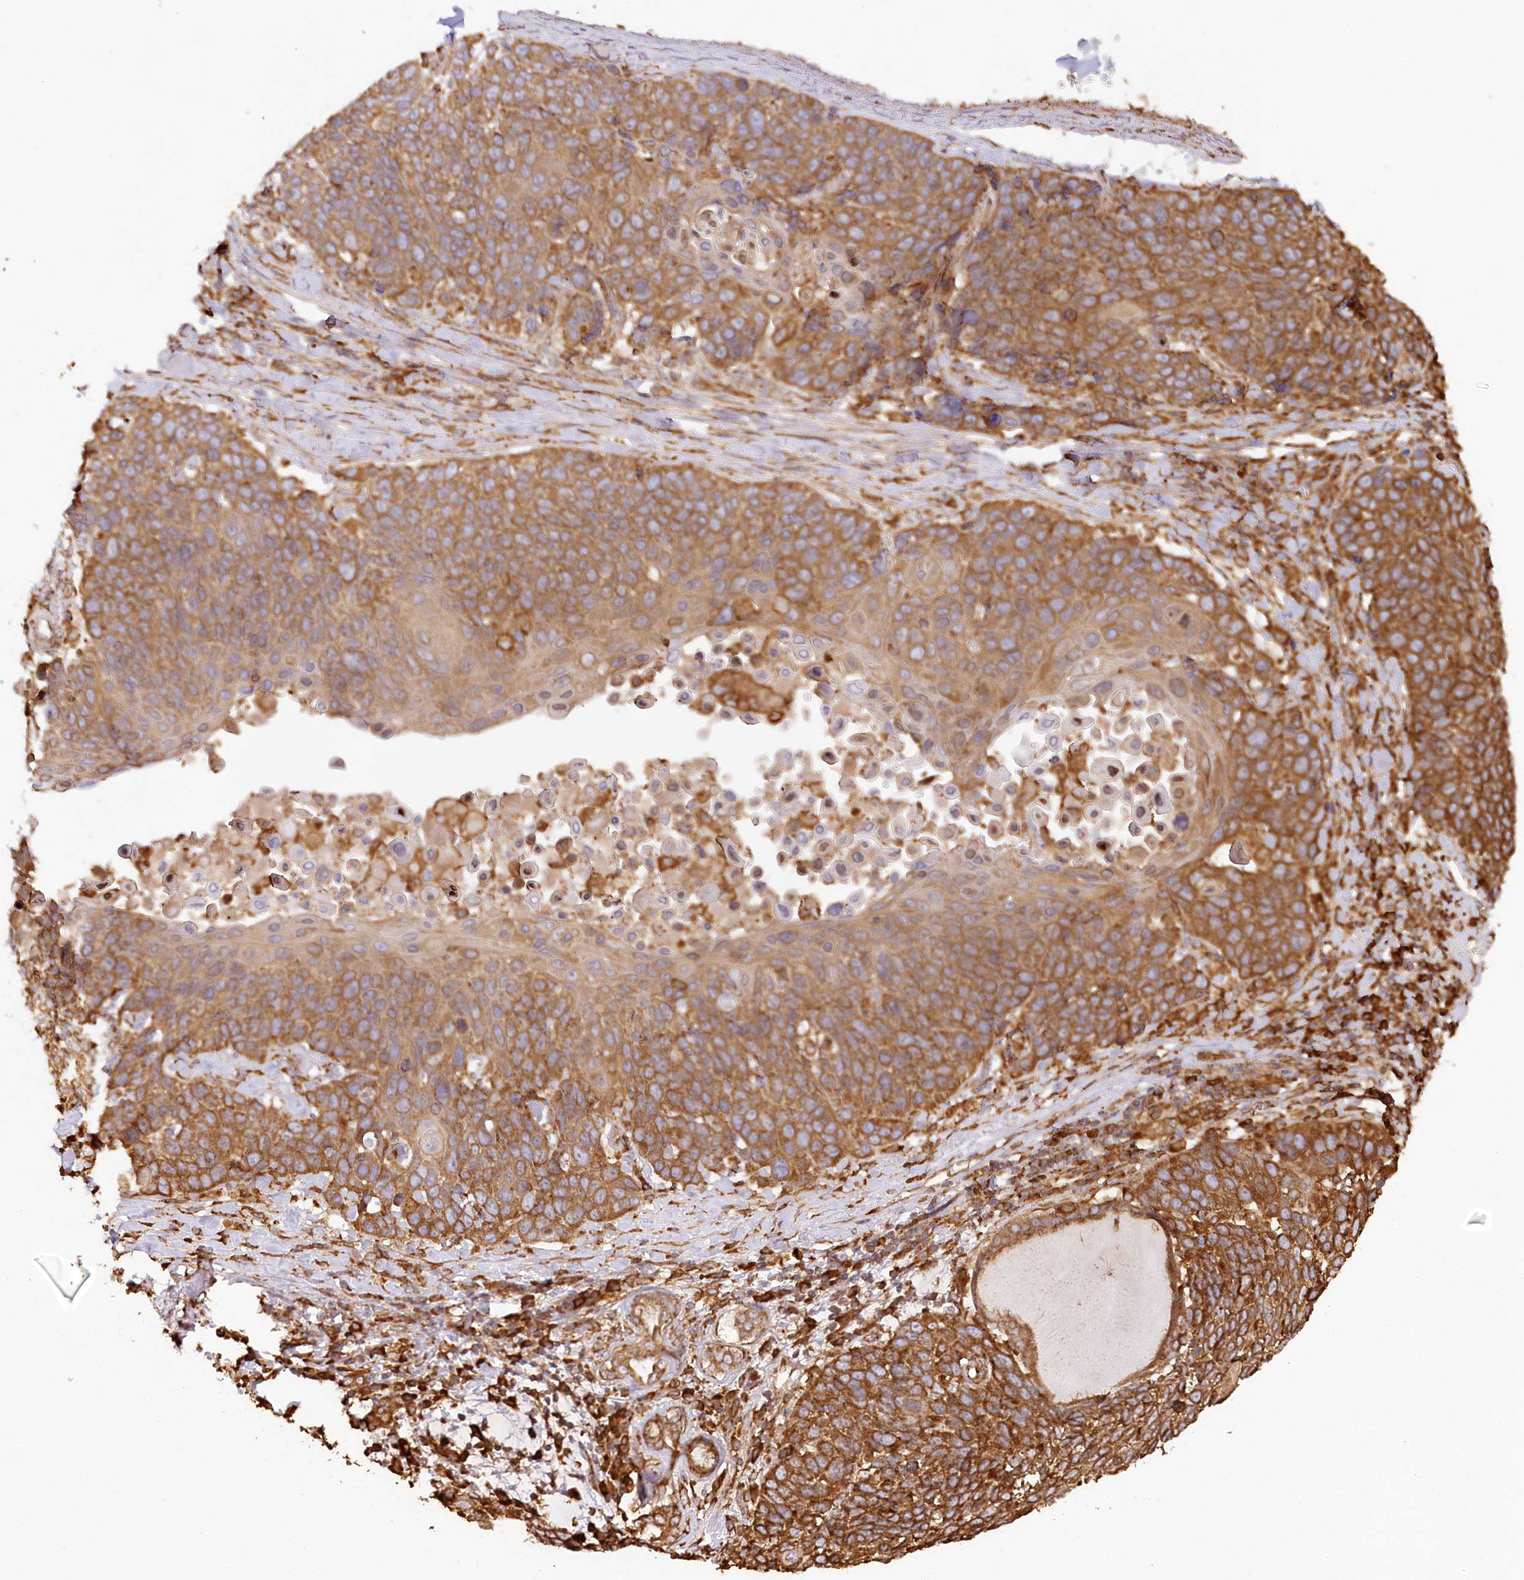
{"staining": {"intensity": "moderate", "quantity": ">75%", "location": "cytoplasmic/membranous"}, "tissue": "lung cancer", "cell_type": "Tumor cells", "image_type": "cancer", "snomed": [{"axis": "morphology", "description": "Squamous cell carcinoma, NOS"}, {"axis": "topography", "description": "Lung"}], "caption": "Immunohistochemistry staining of squamous cell carcinoma (lung), which reveals medium levels of moderate cytoplasmic/membranous expression in approximately >75% of tumor cells indicating moderate cytoplasmic/membranous protein staining. The staining was performed using DAB (3,3'-diaminobenzidine) (brown) for protein detection and nuclei were counterstained in hematoxylin (blue).", "gene": "ACAP2", "patient": {"sex": "male", "age": 66}}